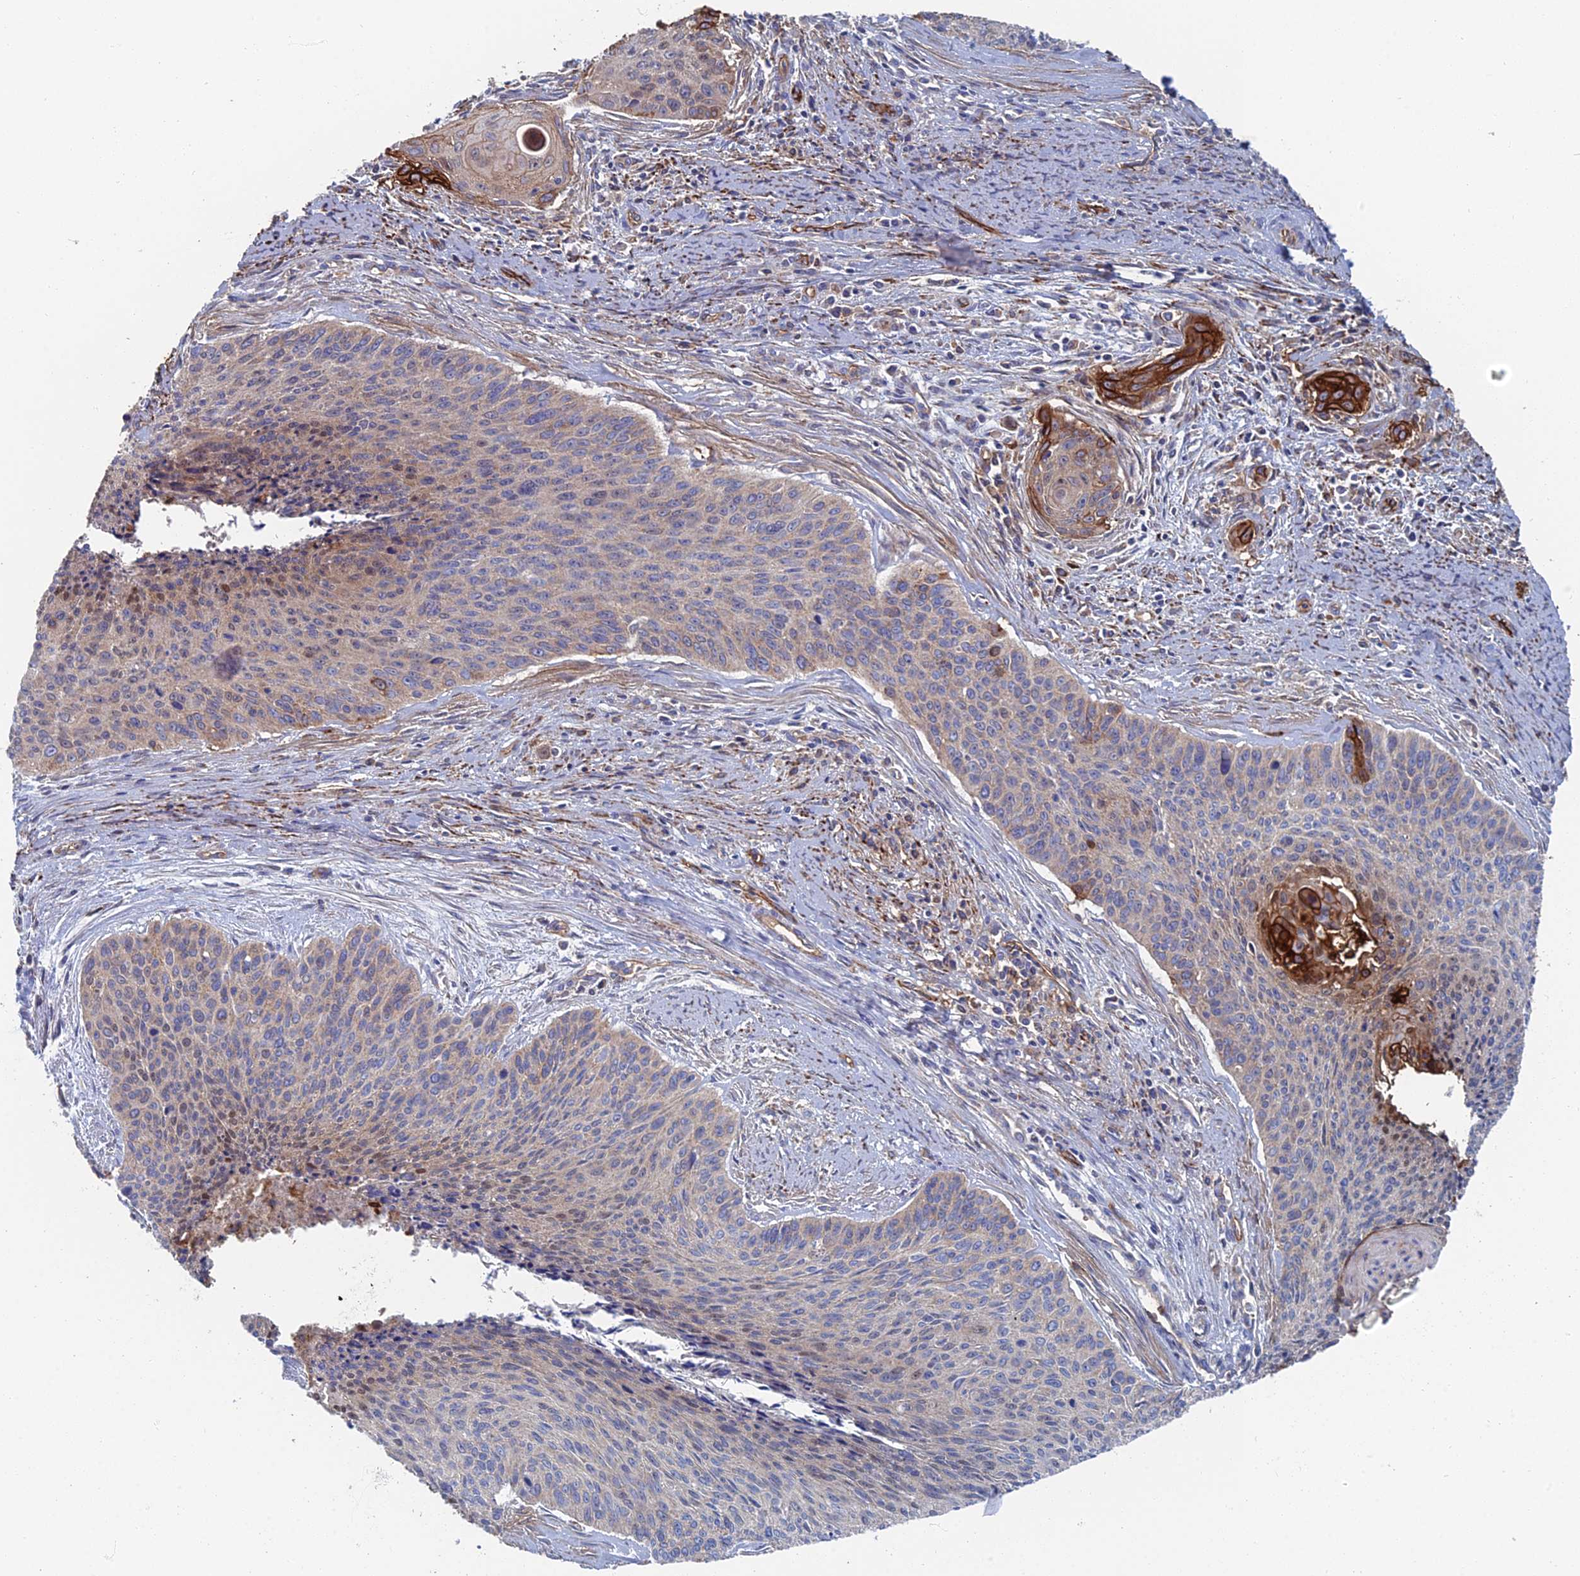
{"staining": {"intensity": "strong", "quantity": "<25%", "location": "cytoplasmic/membranous"}, "tissue": "cervical cancer", "cell_type": "Tumor cells", "image_type": "cancer", "snomed": [{"axis": "morphology", "description": "Squamous cell carcinoma, NOS"}, {"axis": "topography", "description": "Cervix"}], "caption": "This is a photomicrograph of immunohistochemistry (IHC) staining of squamous cell carcinoma (cervical), which shows strong expression in the cytoplasmic/membranous of tumor cells.", "gene": "SNX11", "patient": {"sex": "female", "age": 55}}